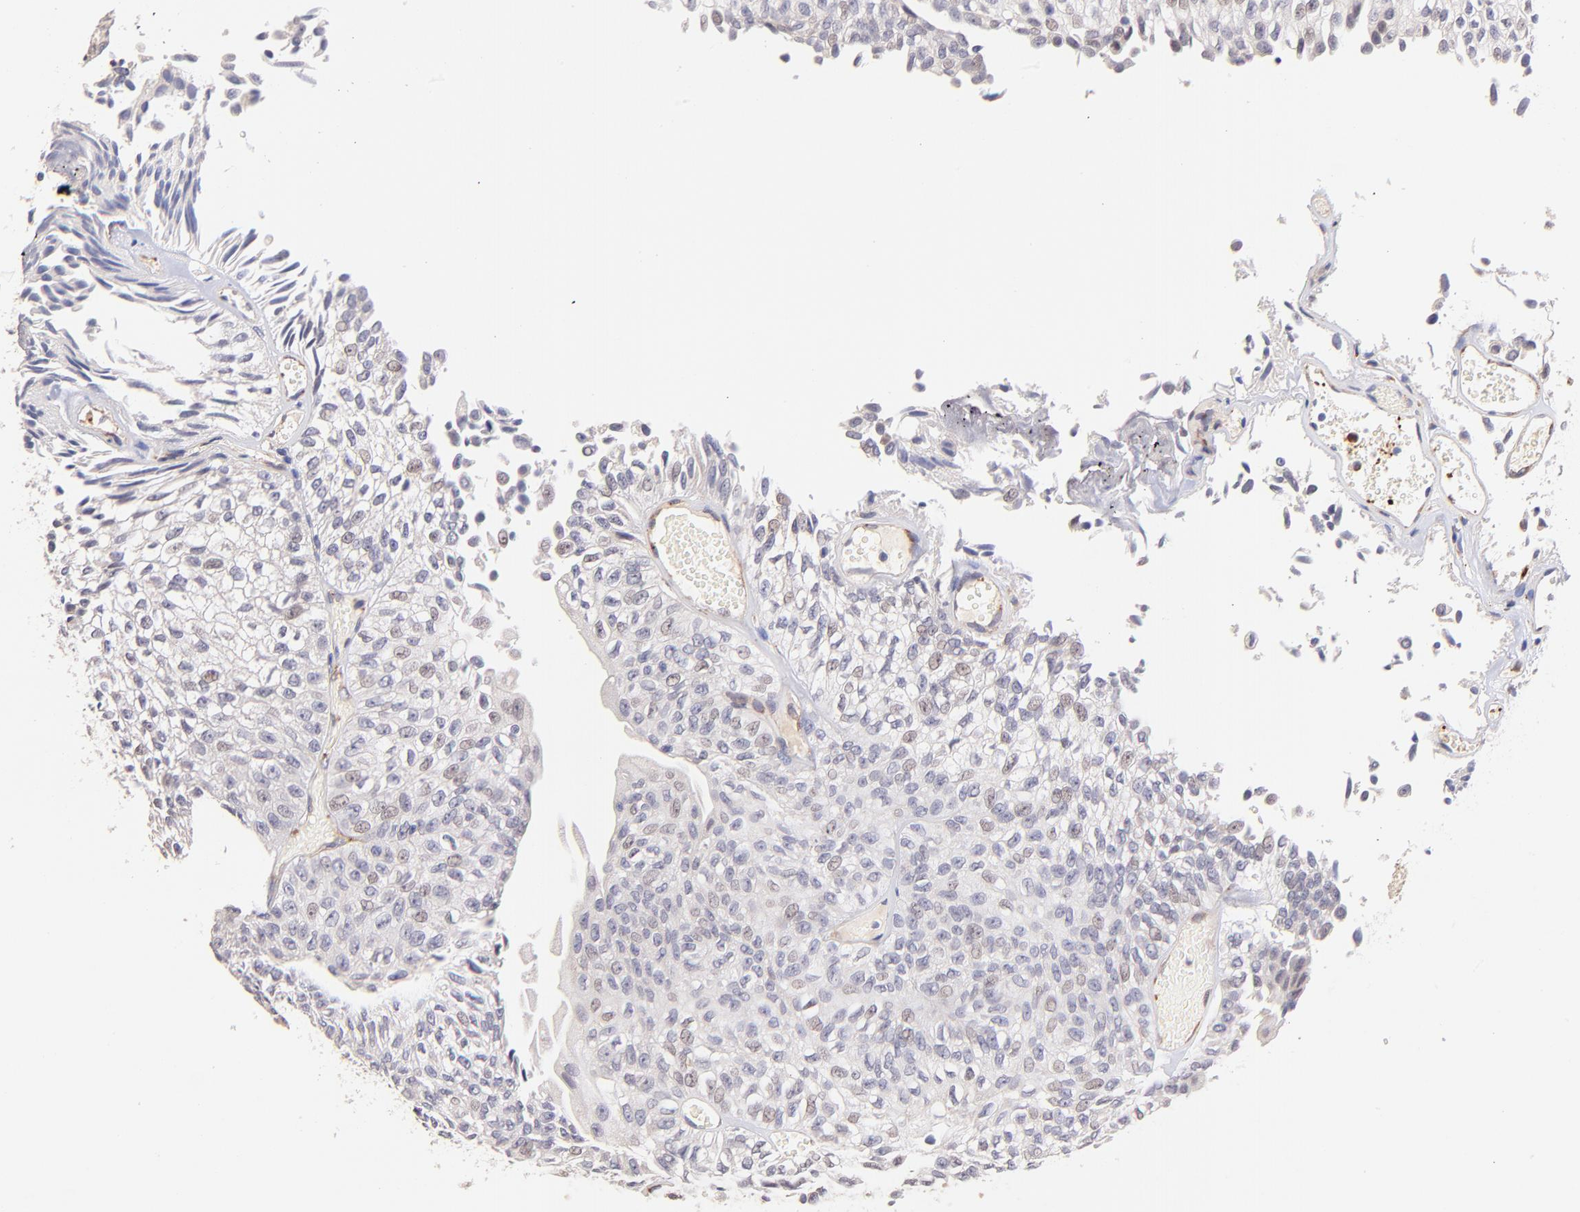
{"staining": {"intensity": "negative", "quantity": "none", "location": "none"}, "tissue": "urothelial cancer", "cell_type": "Tumor cells", "image_type": "cancer", "snomed": [{"axis": "morphology", "description": "Urothelial carcinoma, Low grade"}, {"axis": "topography", "description": "Urinary bladder"}], "caption": "The micrograph demonstrates no significant expression in tumor cells of urothelial cancer.", "gene": "SPARC", "patient": {"sex": "male", "age": 76}}